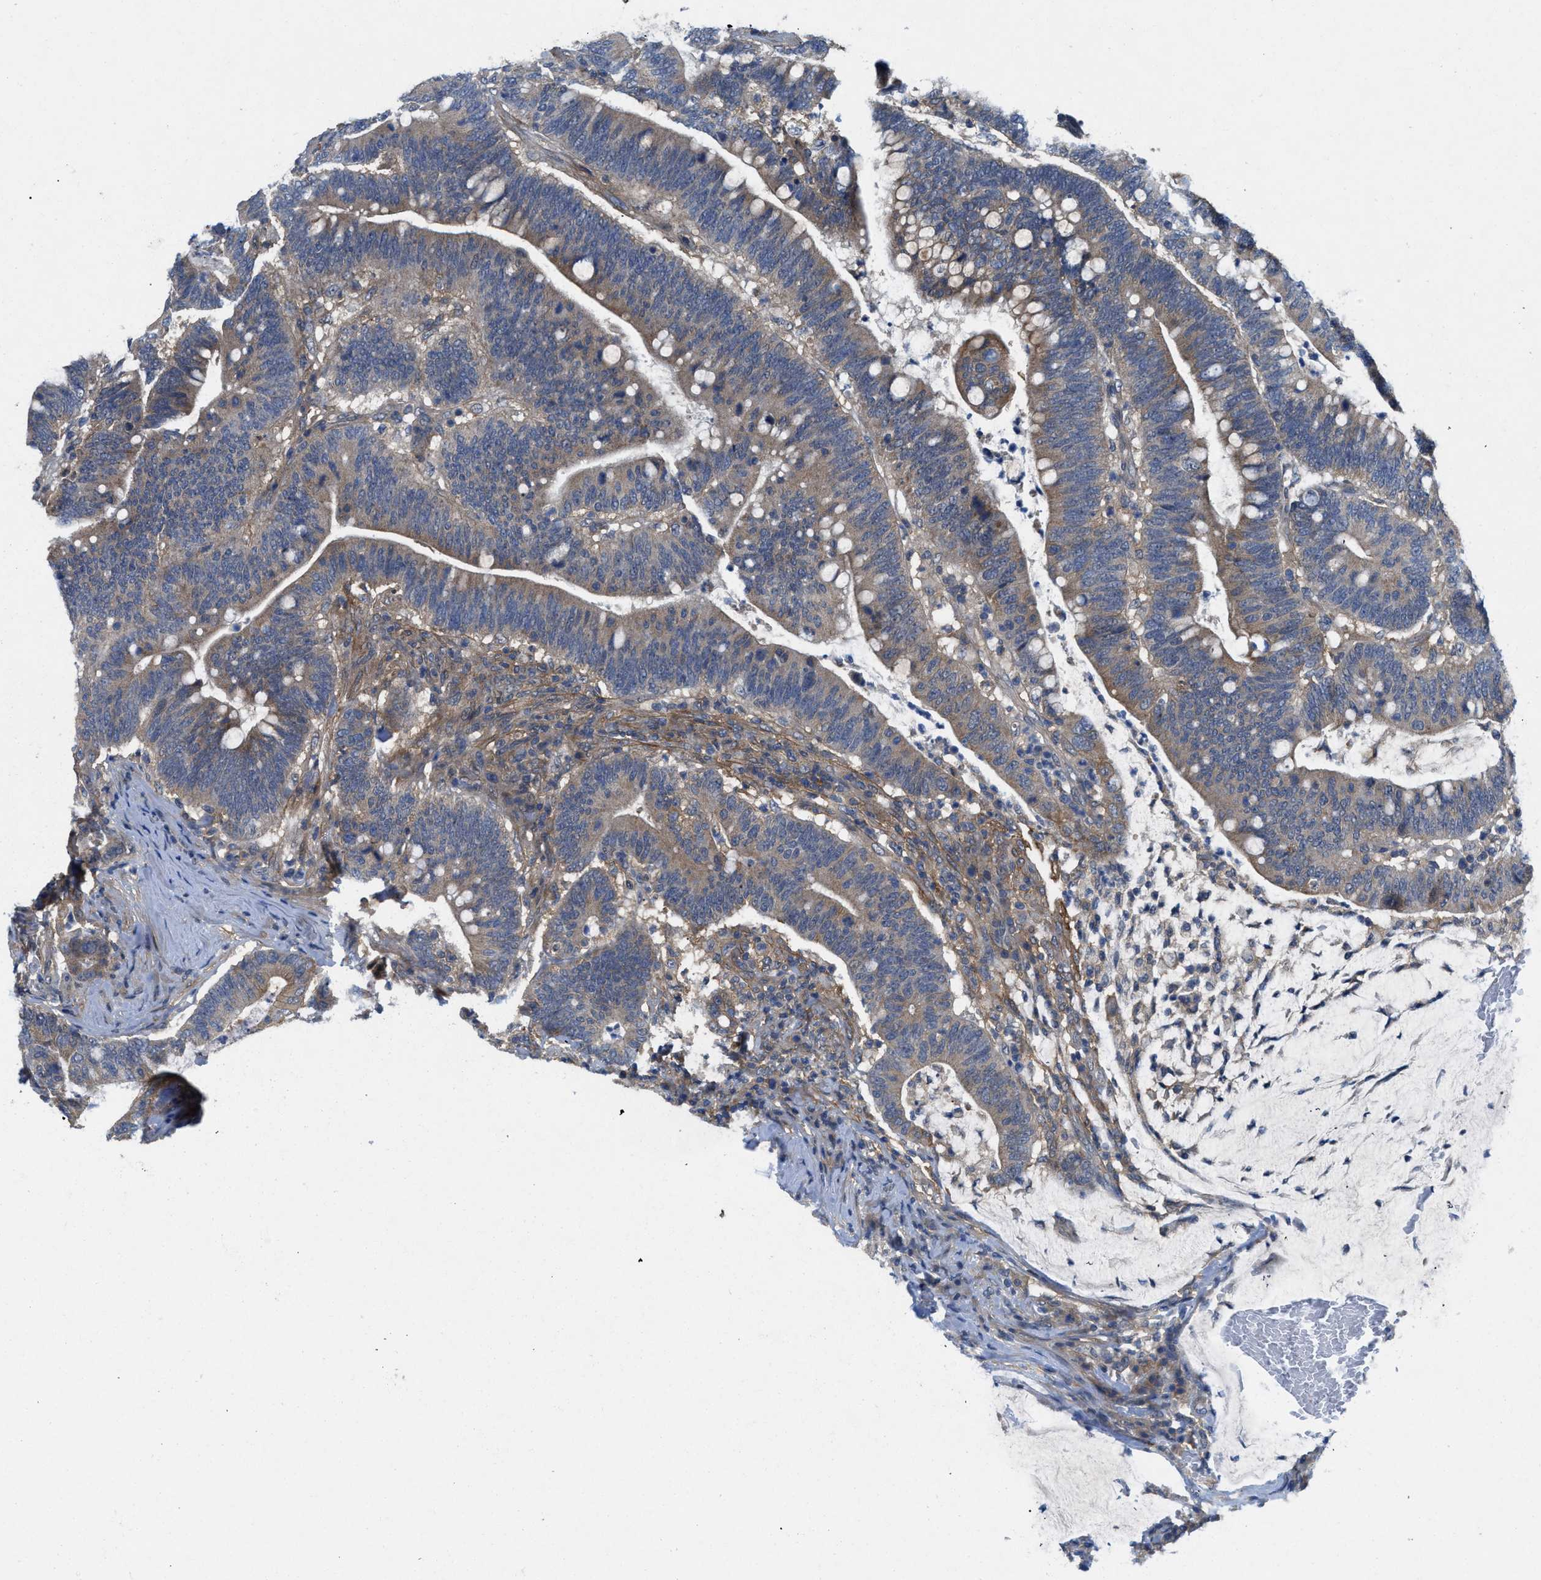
{"staining": {"intensity": "moderate", "quantity": ">75%", "location": "cytoplasmic/membranous"}, "tissue": "colorectal cancer", "cell_type": "Tumor cells", "image_type": "cancer", "snomed": [{"axis": "morphology", "description": "Normal tissue, NOS"}, {"axis": "morphology", "description": "Adenocarcinoma, NOS"}, {"axis": "topography", "description": "Colon"}], "caption": "A medium amount of moderate cytoplasmic/membranous positivity is seen in approximately >75% of tumor cells in colorectal cancer tissue.", "gene": "PANX1", "patient": {"sex": "female", "age": 66}}